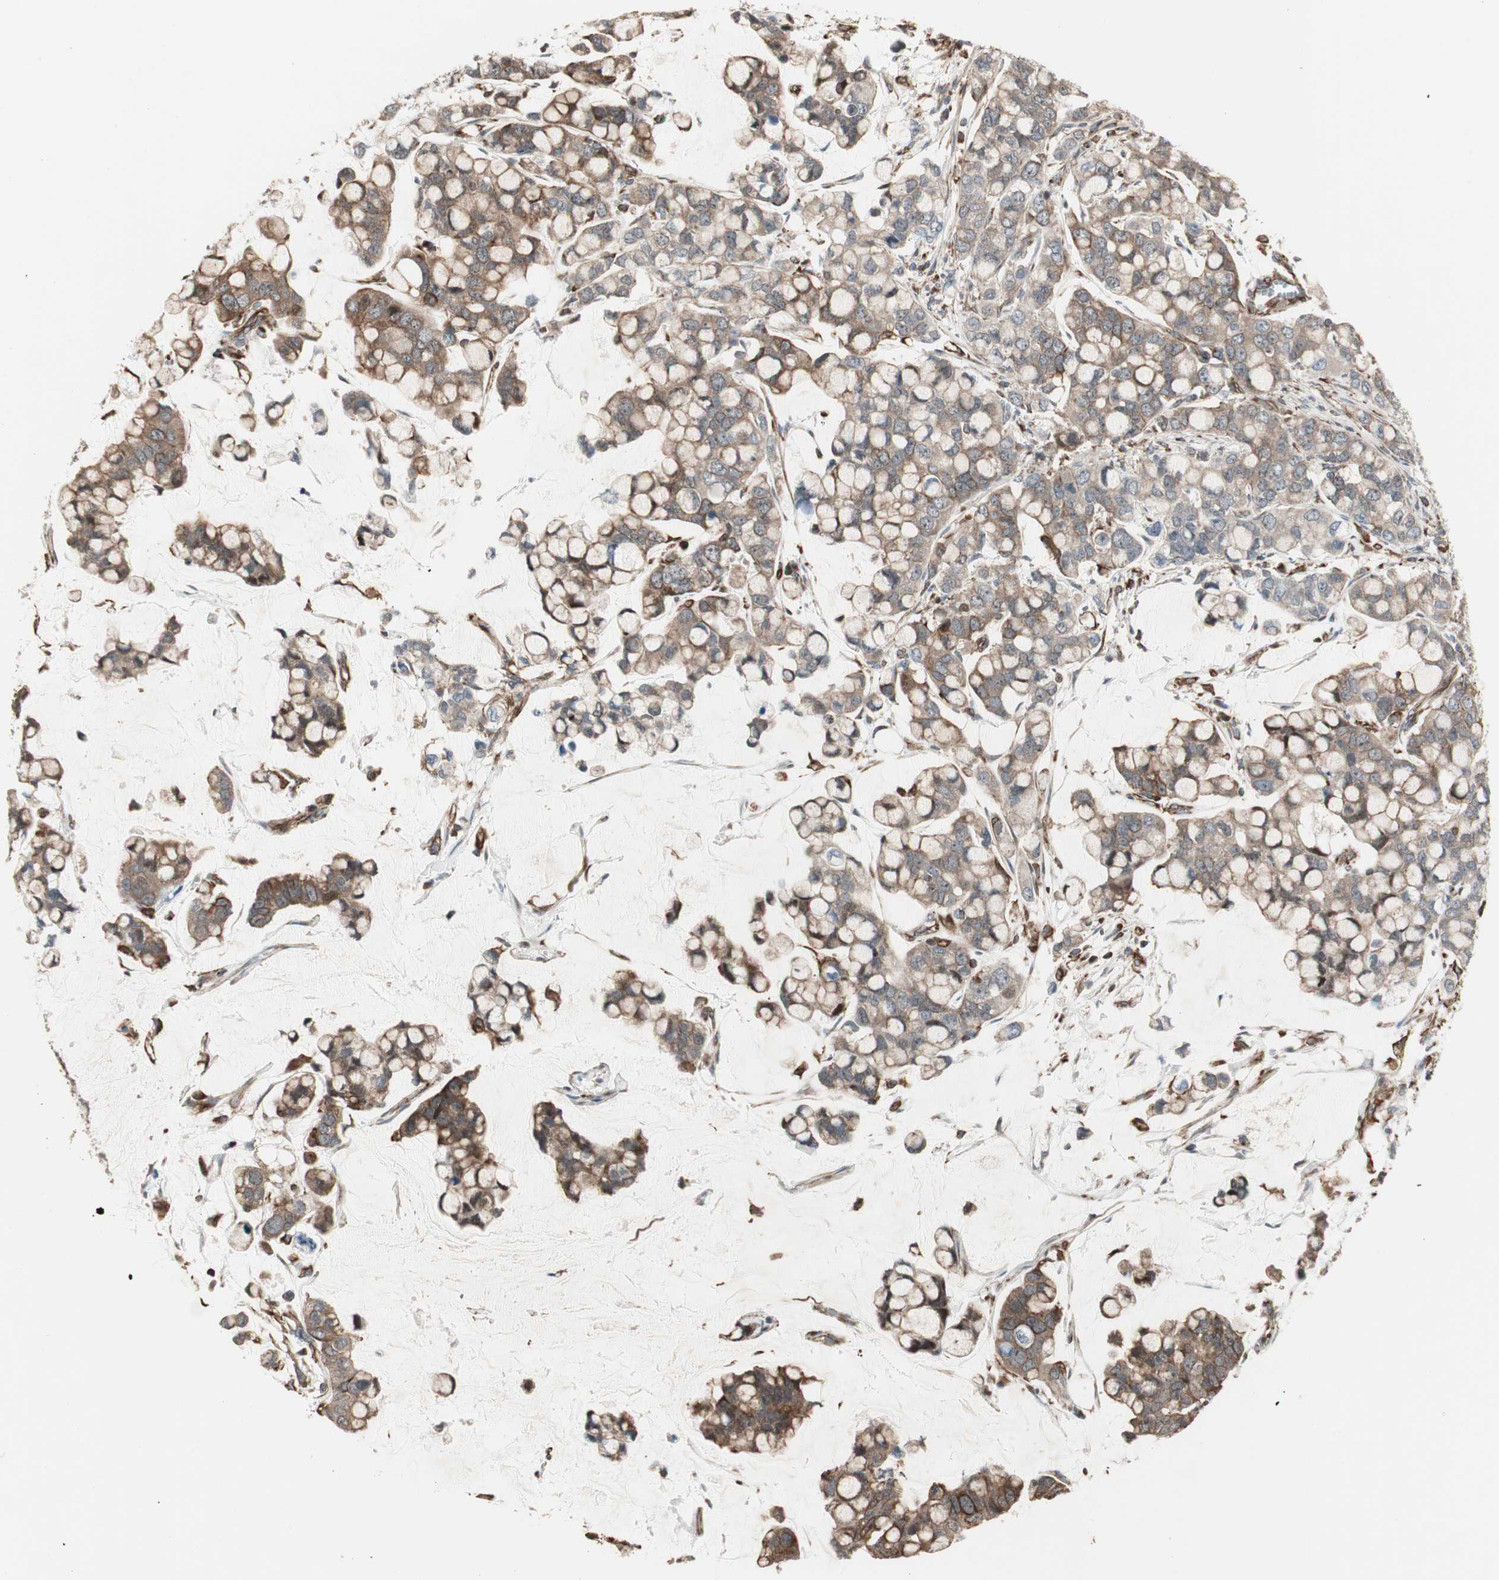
{"staining": {"intensity": "moderate", "quantity": ">75%", "location": "cytoplasmic/membranous"}, "tissue": "stomach cancer", "cell_type": "Tumor cells", "image_type": "cancer", "snomed": [{"axis": "morphology", "description": "Adenocarcinoma, NOS"}, {"axis": "topography", "description": "Stomach, lower"}], "caption": "Human adenocarcinoma (stomach) stained with a brown dye reveals moderate cytoplasmic/membranous positive staining in about >75% of tumor cells.", "gene": "MAD2L2", "patient": {"sex": "male", "age": 84}}